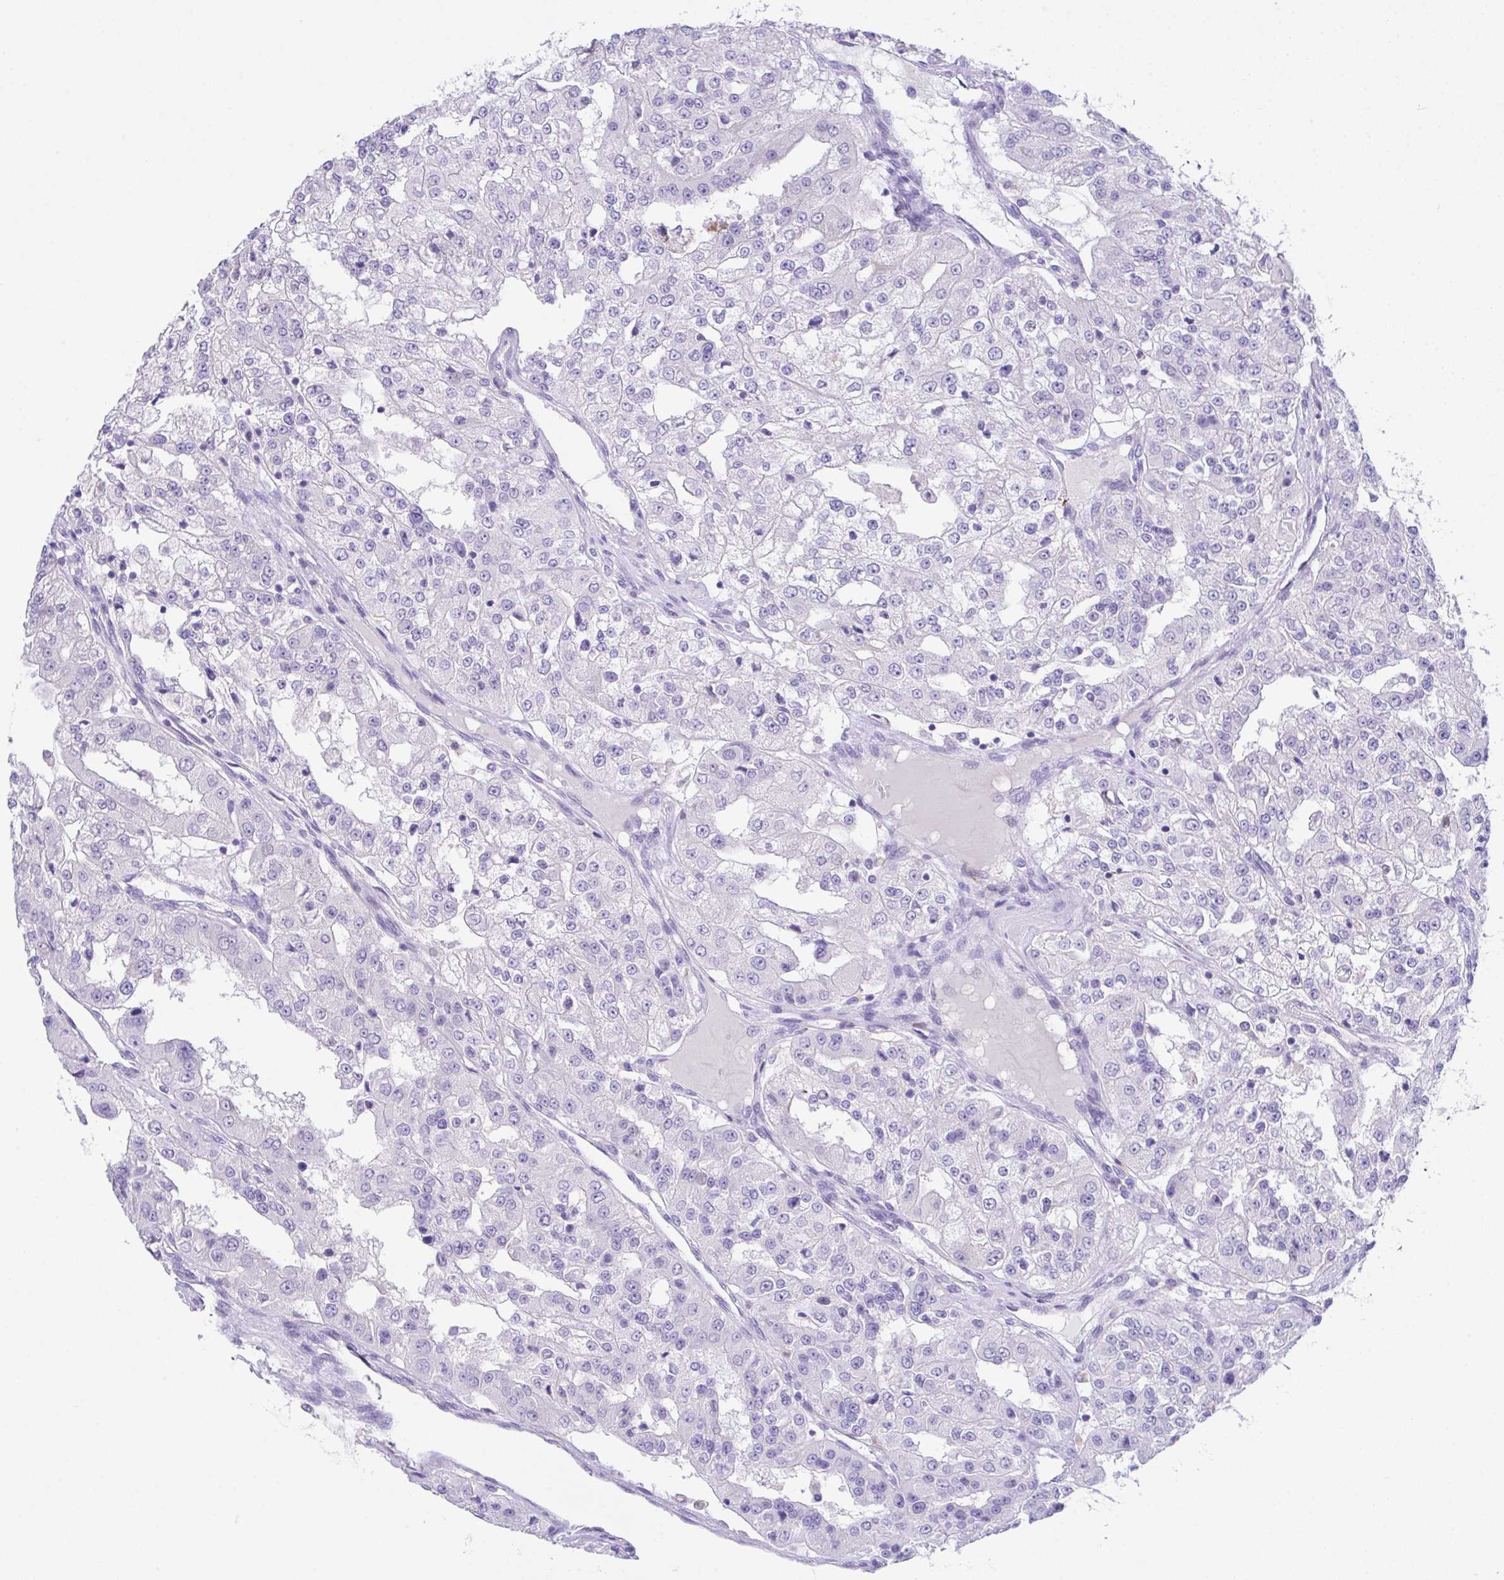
{"staining": {"intensity": "negative", "quantity": "none", "location": "none"}, "tissue": "renal cancer", "cell_type": "Tumor cells", "image_type": "cancer", "snomed": [{"axis": "morphology", "description": "Adenocarcinoma, NOS"}, {"axis": "topography", "description": "Kidney"}], "caption": "The histopathology image reveals no staining of tumor cells in renal cancer. The staining is performed using DAB (3,3'-diaminobenzidine) brown chromogen with nuclei counter-stained in using hematoxylin.", "gene": "HOXB4", "patient": {"sex": "female", "age": 63}}